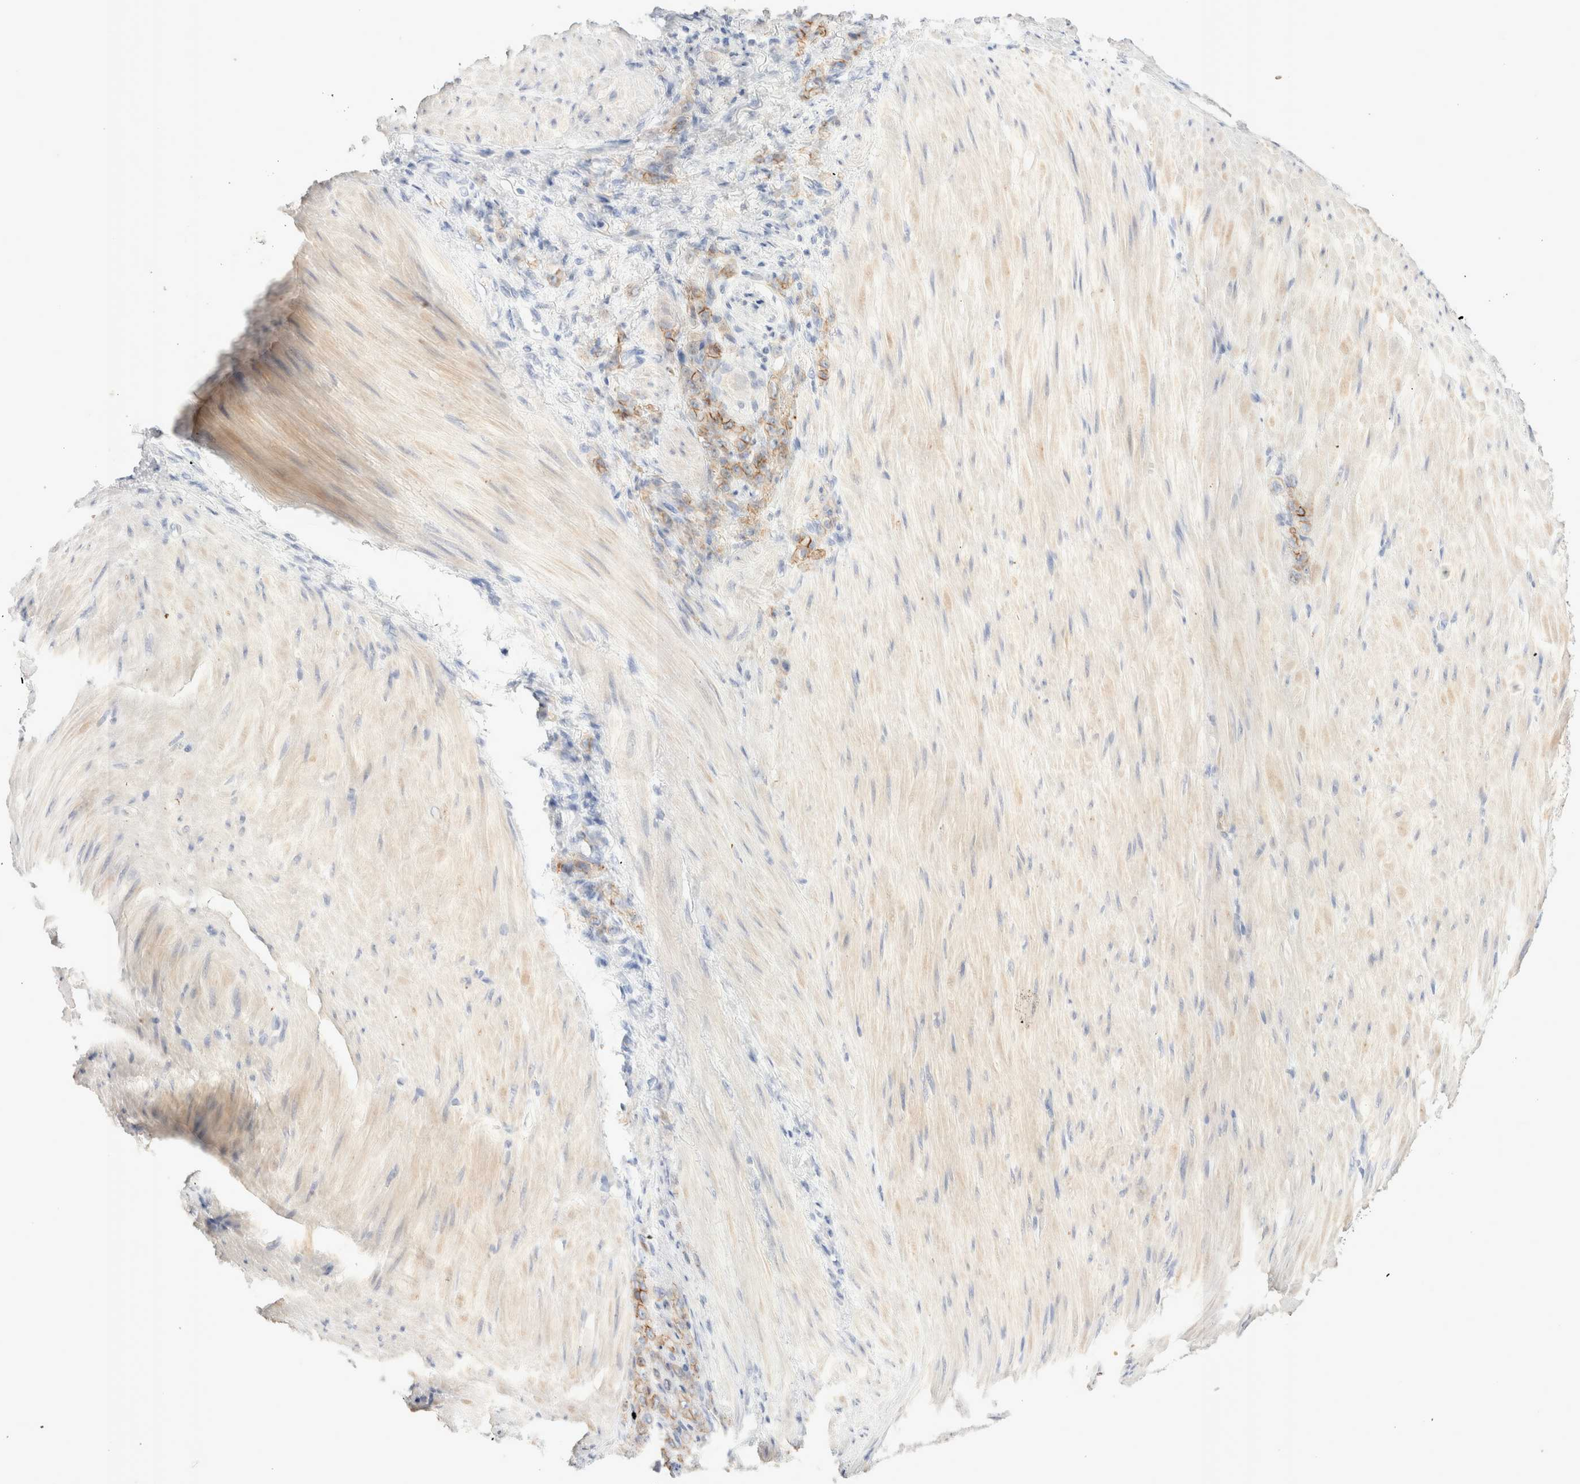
{"staining": {"intensity": "moderate", "quantity": "25%-75%", "location": "cytoplasmic/membranous"}, "tissue": "stomach cancer", "cell_type": "Tumor cells", "image_type": "cancer", "snomed": [{"axis": "morphology", "description": "Normal tissue, NOS"}, {"axis": "morphology", "description": "Adenocarcinoma, NOS"}, {"axis": "topography", "description": "Stomach"}], "caption": "Immunohistochemical staining of human stomach cancer exhibits medium levels of moderate cytoplasmic/membranous protein staining in approximately 25%-75% of tumor cells. (Stains: DAB (3,3'-diaminobenzidine) in brown, nuclei in blue, Microscopy: brightfield microscopy at high magnification).", "gene": "EPCAM", "patient": {"sex": "male", "age": 82}}